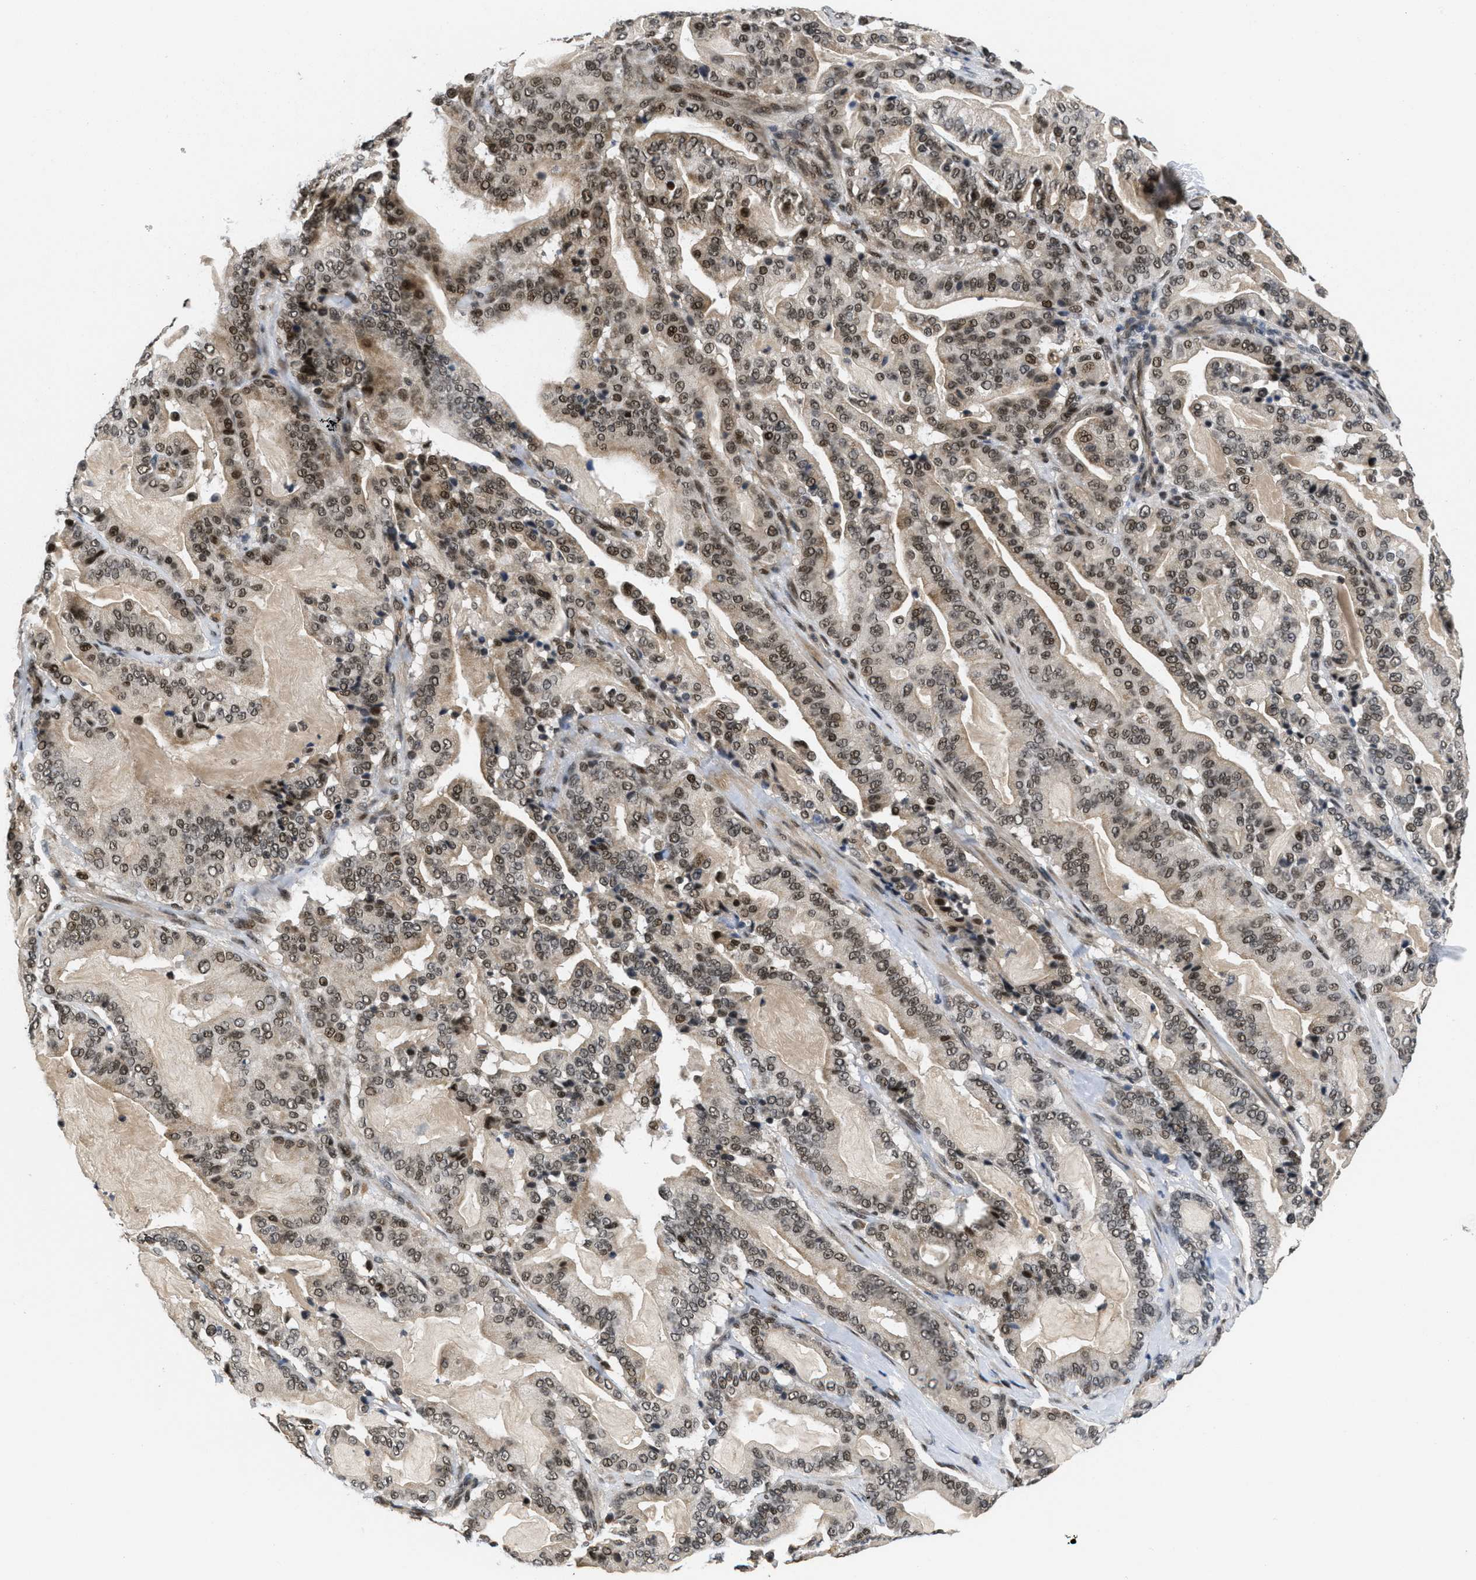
{"staining": {"intensity": "moderate", "quantity": ">75%", "location": "cytoplasmic/membranous,nuclear"}, "tissue": "pancreatic cancer", "cell_type": "Tumor cells", "image_type": "cancer", "snomed": [{"axis": "morphology", "description": "Adenocarcinoma, NOS"}, {"axis": "topography", "description": "Pancreas"}], "caption": "A micrograph showing moderate cytoplasmic/membranous and nuclear positivity in about >75% of tumor cells in pancreatic cancer (adenocarcinoma), as visualized by brown immunohistochemical staining.", "gene": "CUL4B", "patient": {"sex": "male", "age": 63}}